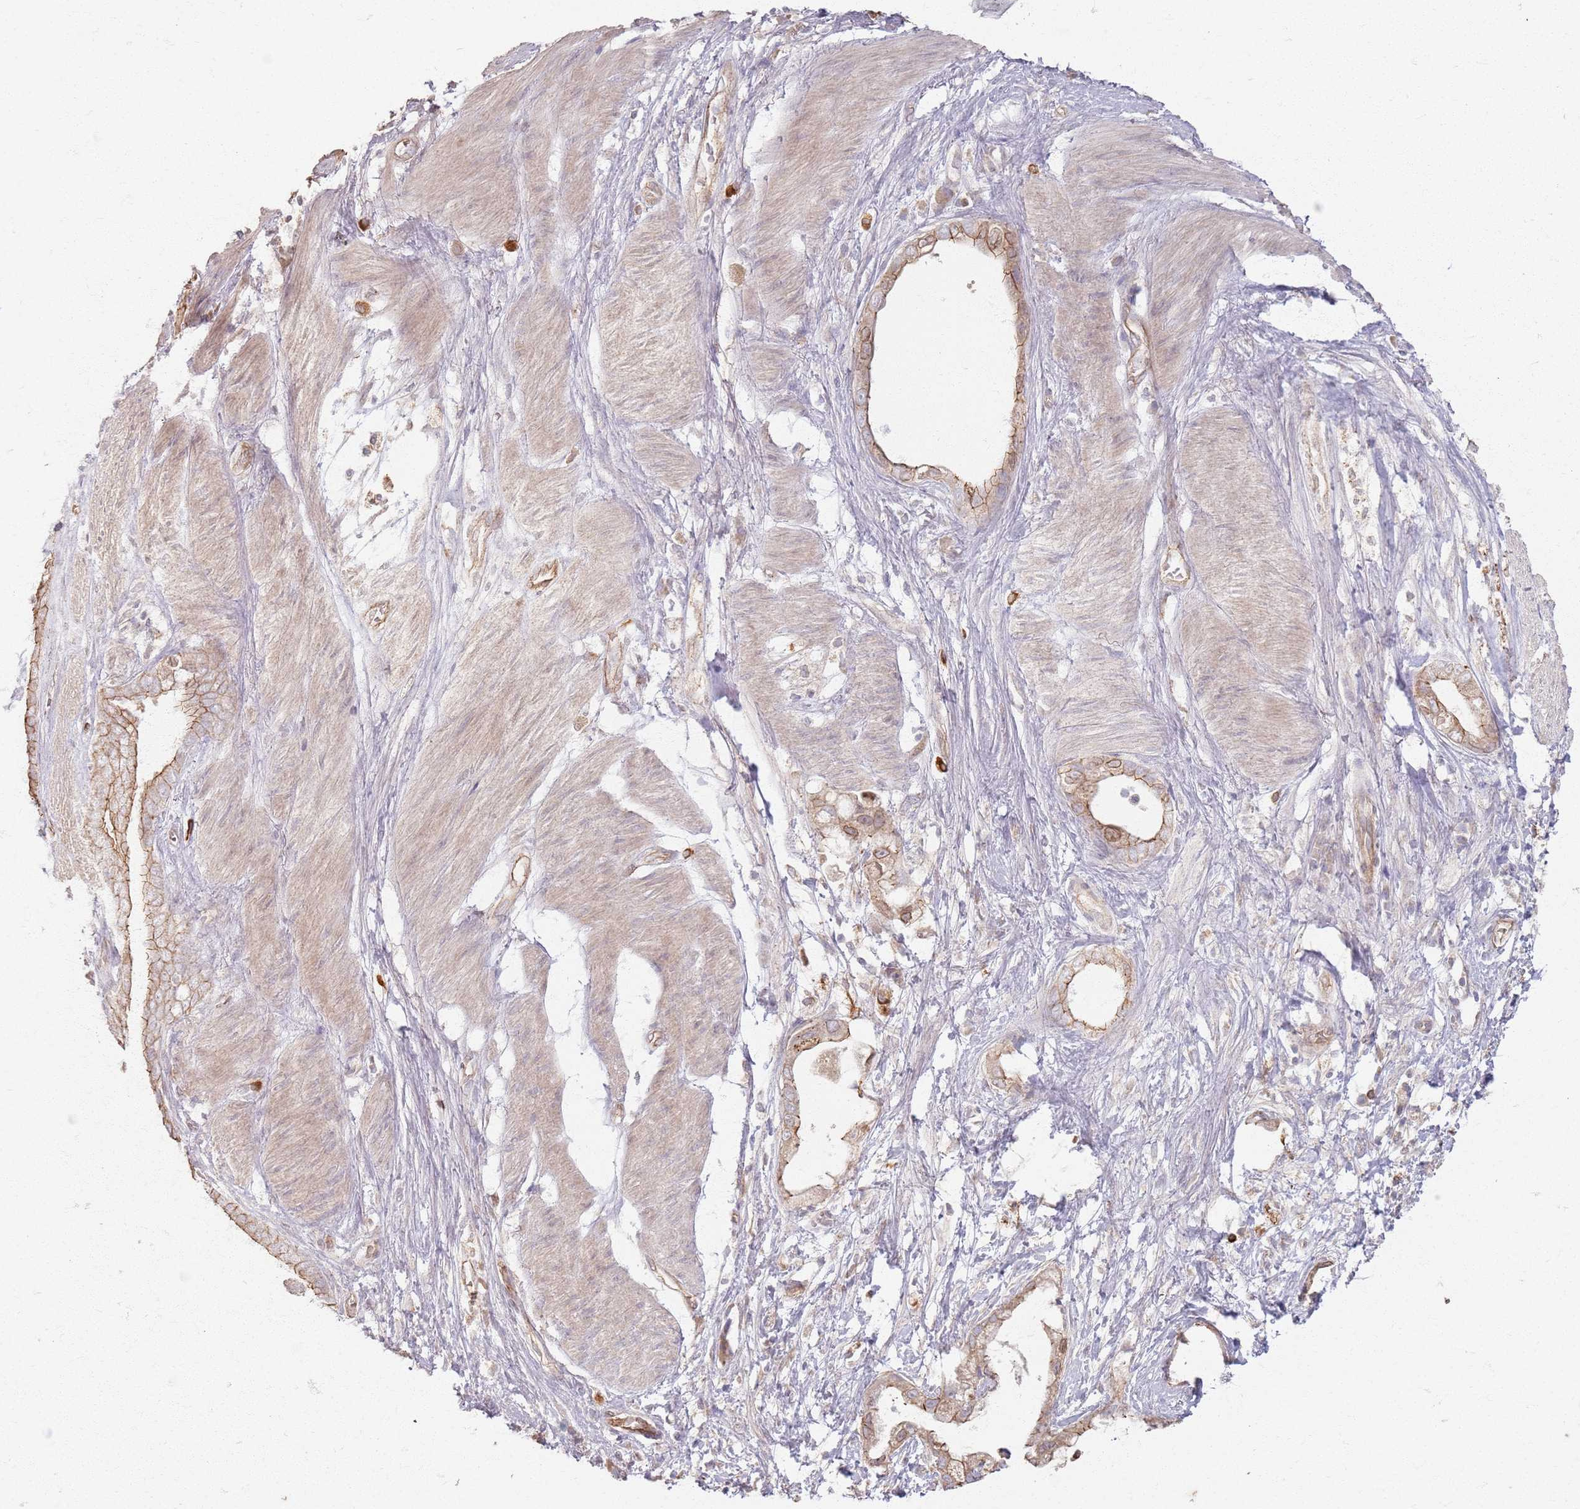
{"staining": {"intensity": "moderate", "quantity": ">75%", "location": "cytoplasmic/membranous"}, "tissue": "stomach cancer", "cell_type": "Tumor cells", "image_type": "cancer", "snomed": [{"axis": "morphology", "description": "Adenocarcinoma, NOS"}, {"axis": "topography", "description": "Stomach"}], "caption": "Brown immunohistochemical staining in human stomach adenocarcinoma exhibits moderate cytoplasmic/membranous expression in about >75% of tumor cells.", "gene": "KCNA5", "patient": {"sex": "male", "age": 55}}